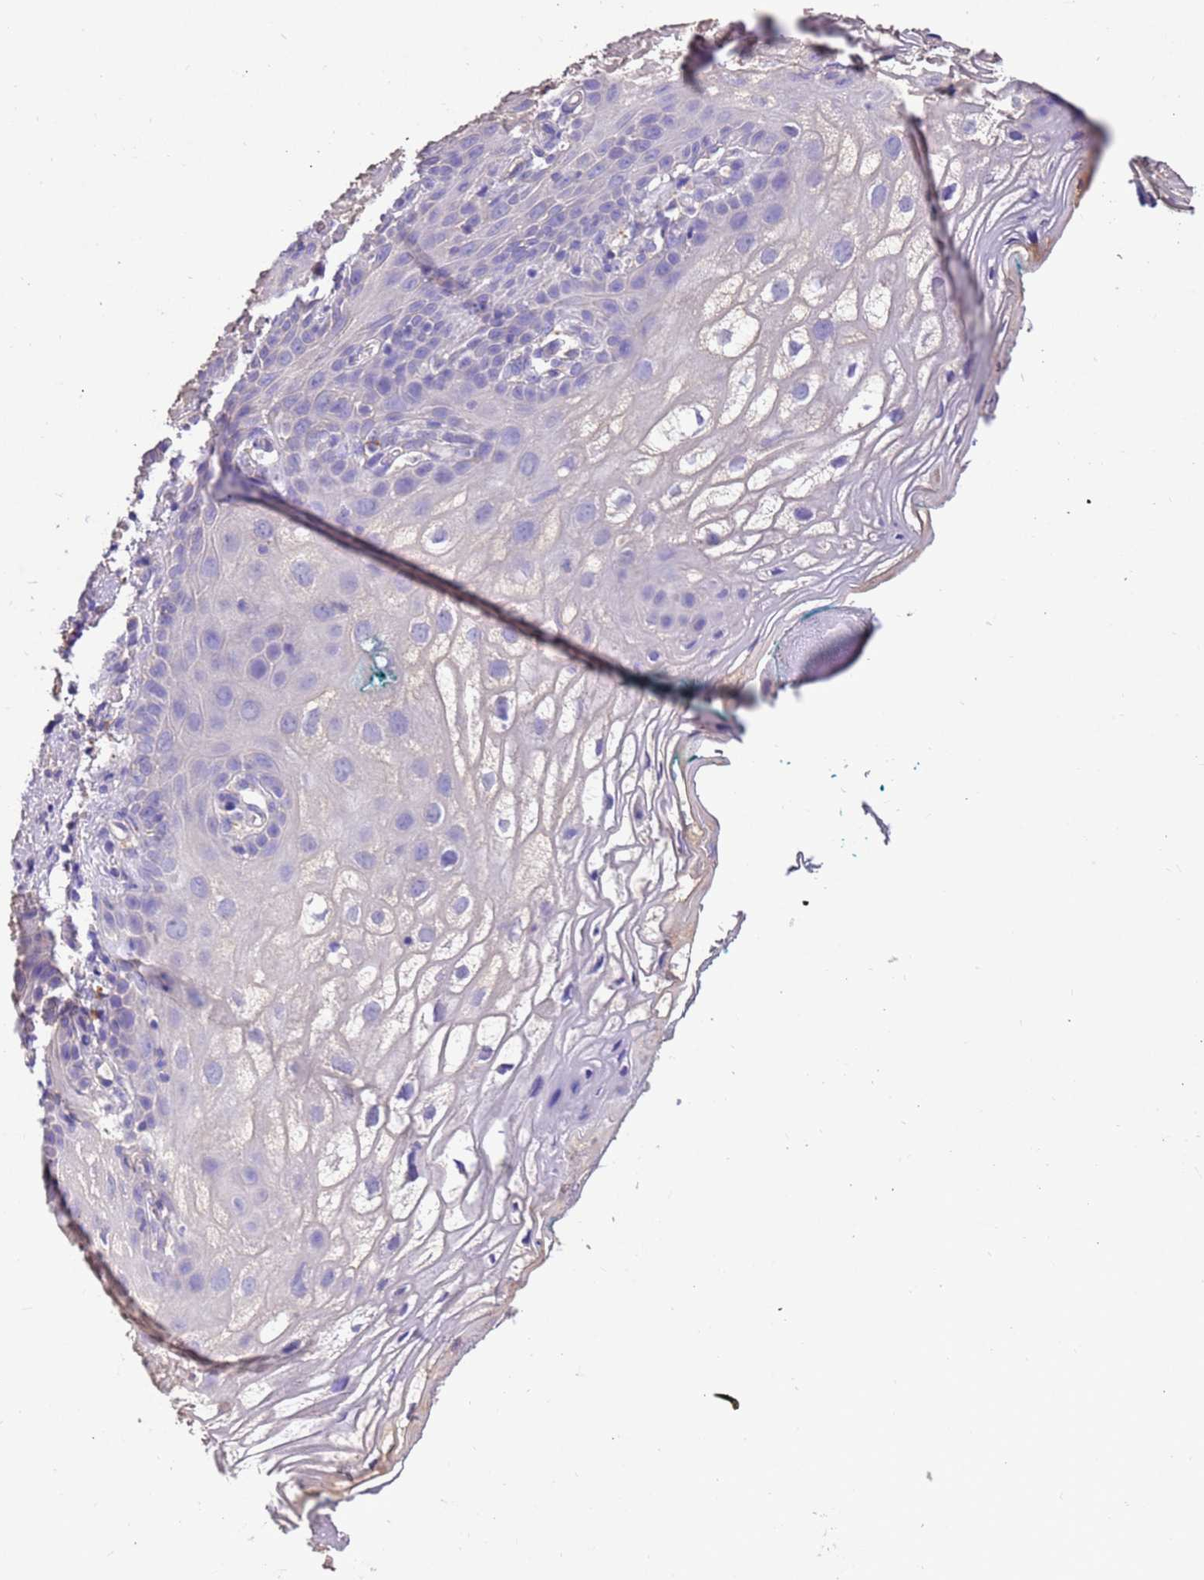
{"staining": {"intensity": "weak", "quantity": "<25%", "location": "cytoplasmic/membranous"}, "tissue": "vagina", "cell_type": "Squamous epithelial cells", "image_type": "normal", "snomed": [{"axis": "morphology", "description": "Normal tissue, NOS"}, {"axis": "topography", "description": "Vagina"}], "caption": "IHC image of benign vagina: vagina stained with DAB shows no significant protein positivity in squamous epithelial cells.", "gene": "SRL", "patient": {"sex": "female", "age": 68}}